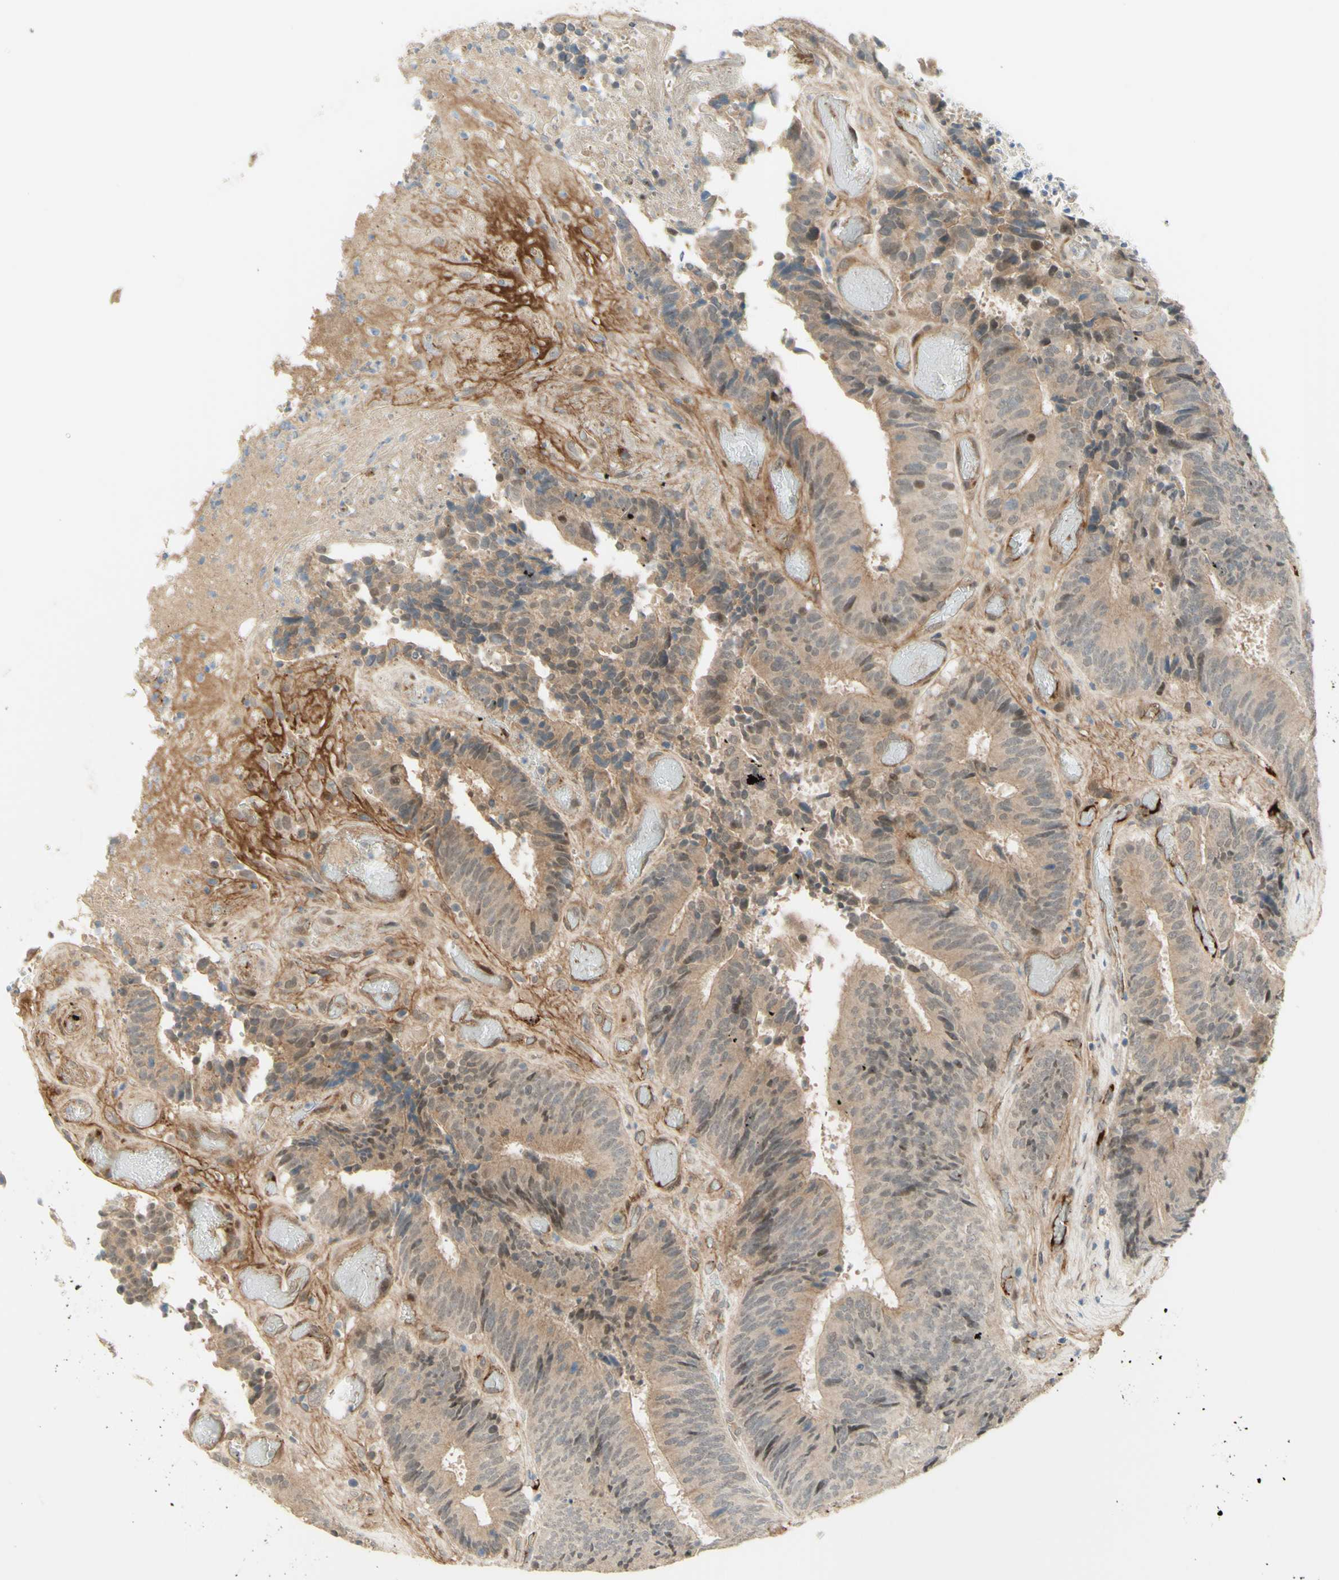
{"staining": {"intensity": "weak", "quantity": ">75%", "location": "cytoplasmic/membranous,nuclear"}, "tissue": "colorectal cancer", "cell_type": "Tumor cells", "image_type": "cancer", "snomed": [{"axis": "morphology", "description": "Adenocarcinoma, NOS"}, {"axis": "topography", "description": "Rectum"}], "caption": "Tumor cells reveal weak cytoplasmic/membranous and nuclear staining in approximately >75% of cells in adenocarcinoma (colorectal).", "gene": "ANGPT2", "patient": {"sex": "male", "age": 72}}